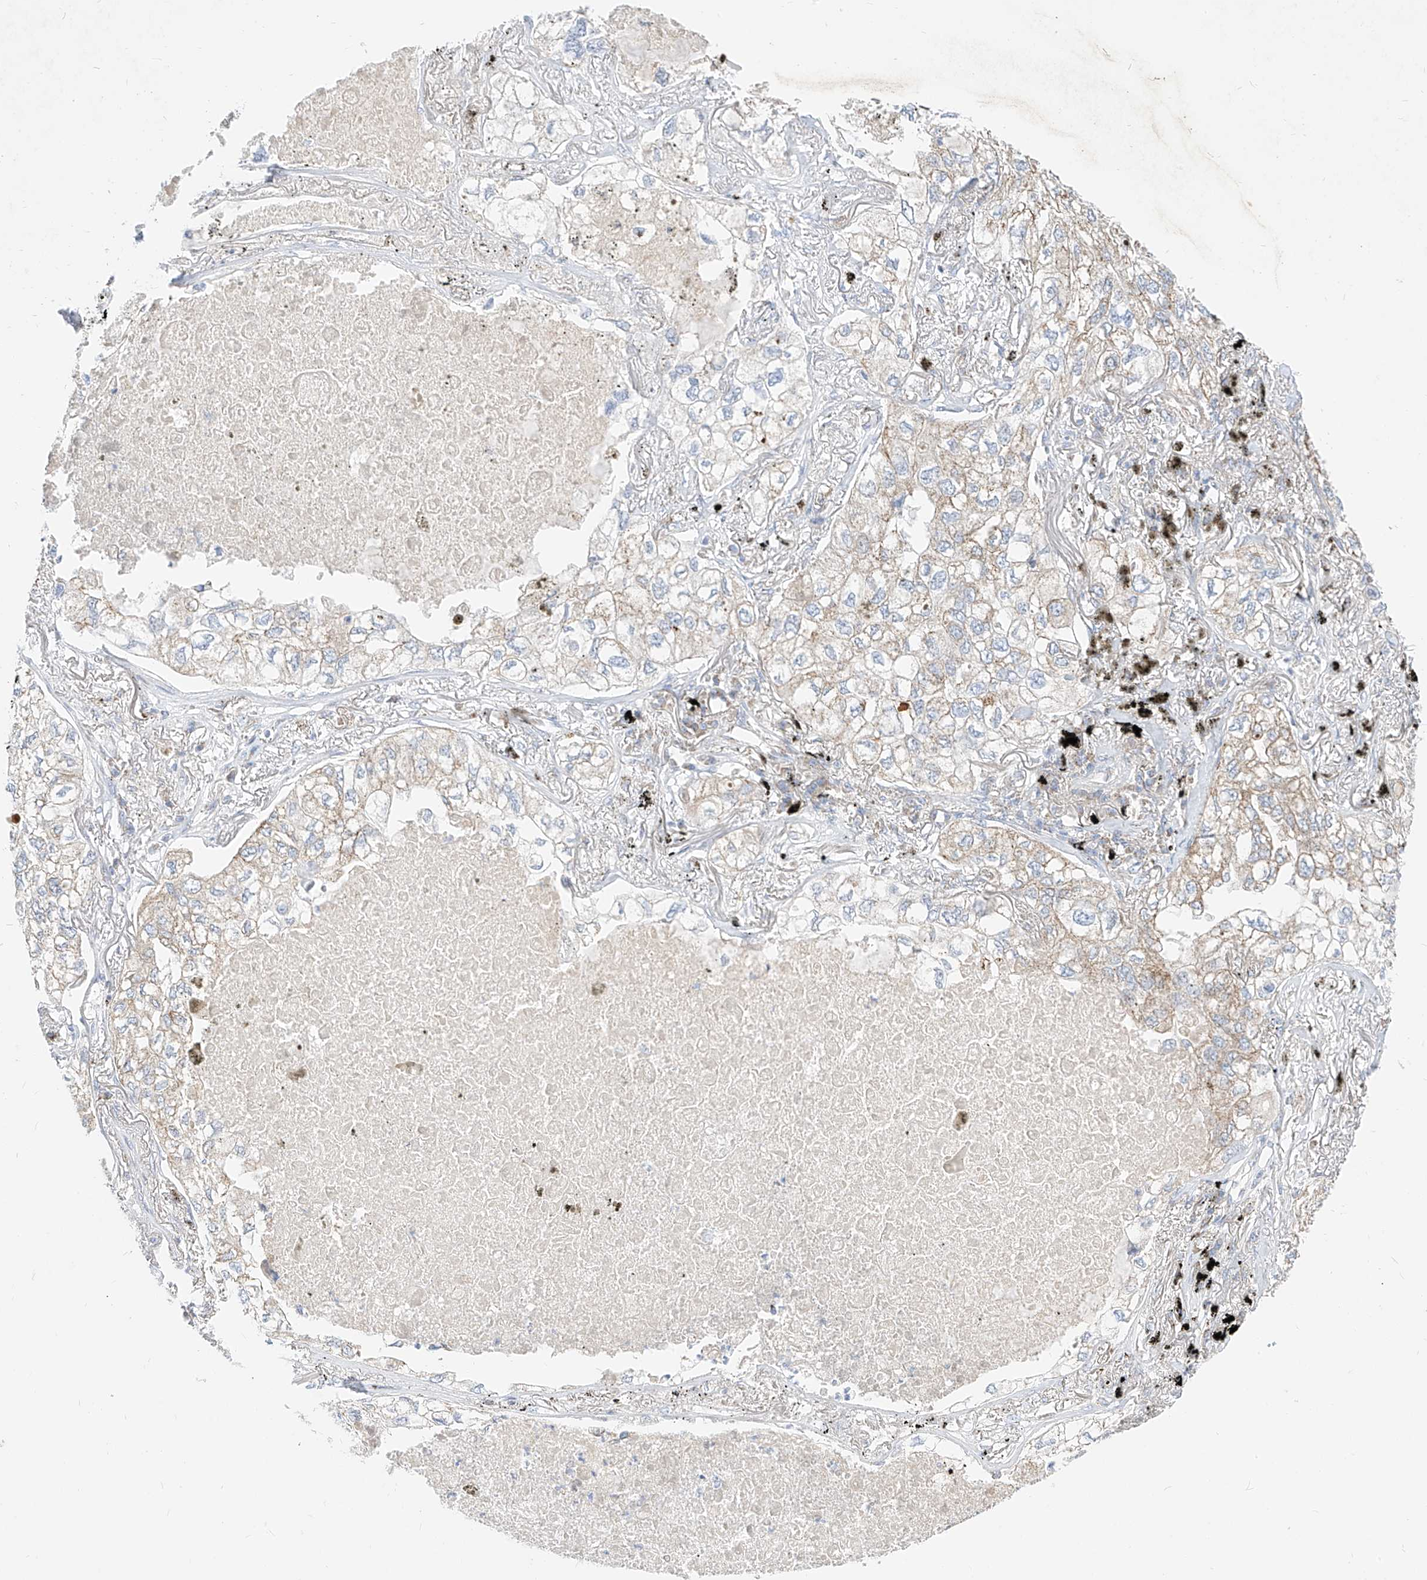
{"staining": {"intensity": "weak", "quantity": "25%-75%", "location": "cytoplasmic/membranous"}, "tissue": "lung cancer", "cell_type": "Tumor cells", "image_type": "cancer", "snomed": [{"axis": "morphology", "description": "Adenocarcinoma, NOS"}, {"axis": "topography", "description": "Lung"}], "caption": "Tumor cells show low levels of weak cytoplasmic/membranous staining in approximately 25%-75% of cells in lung cancer (adenocarcinoma). Nuclei are stained in blue.", "gene": "RASA2", "patient": {"sex": "male", "age": 65}}